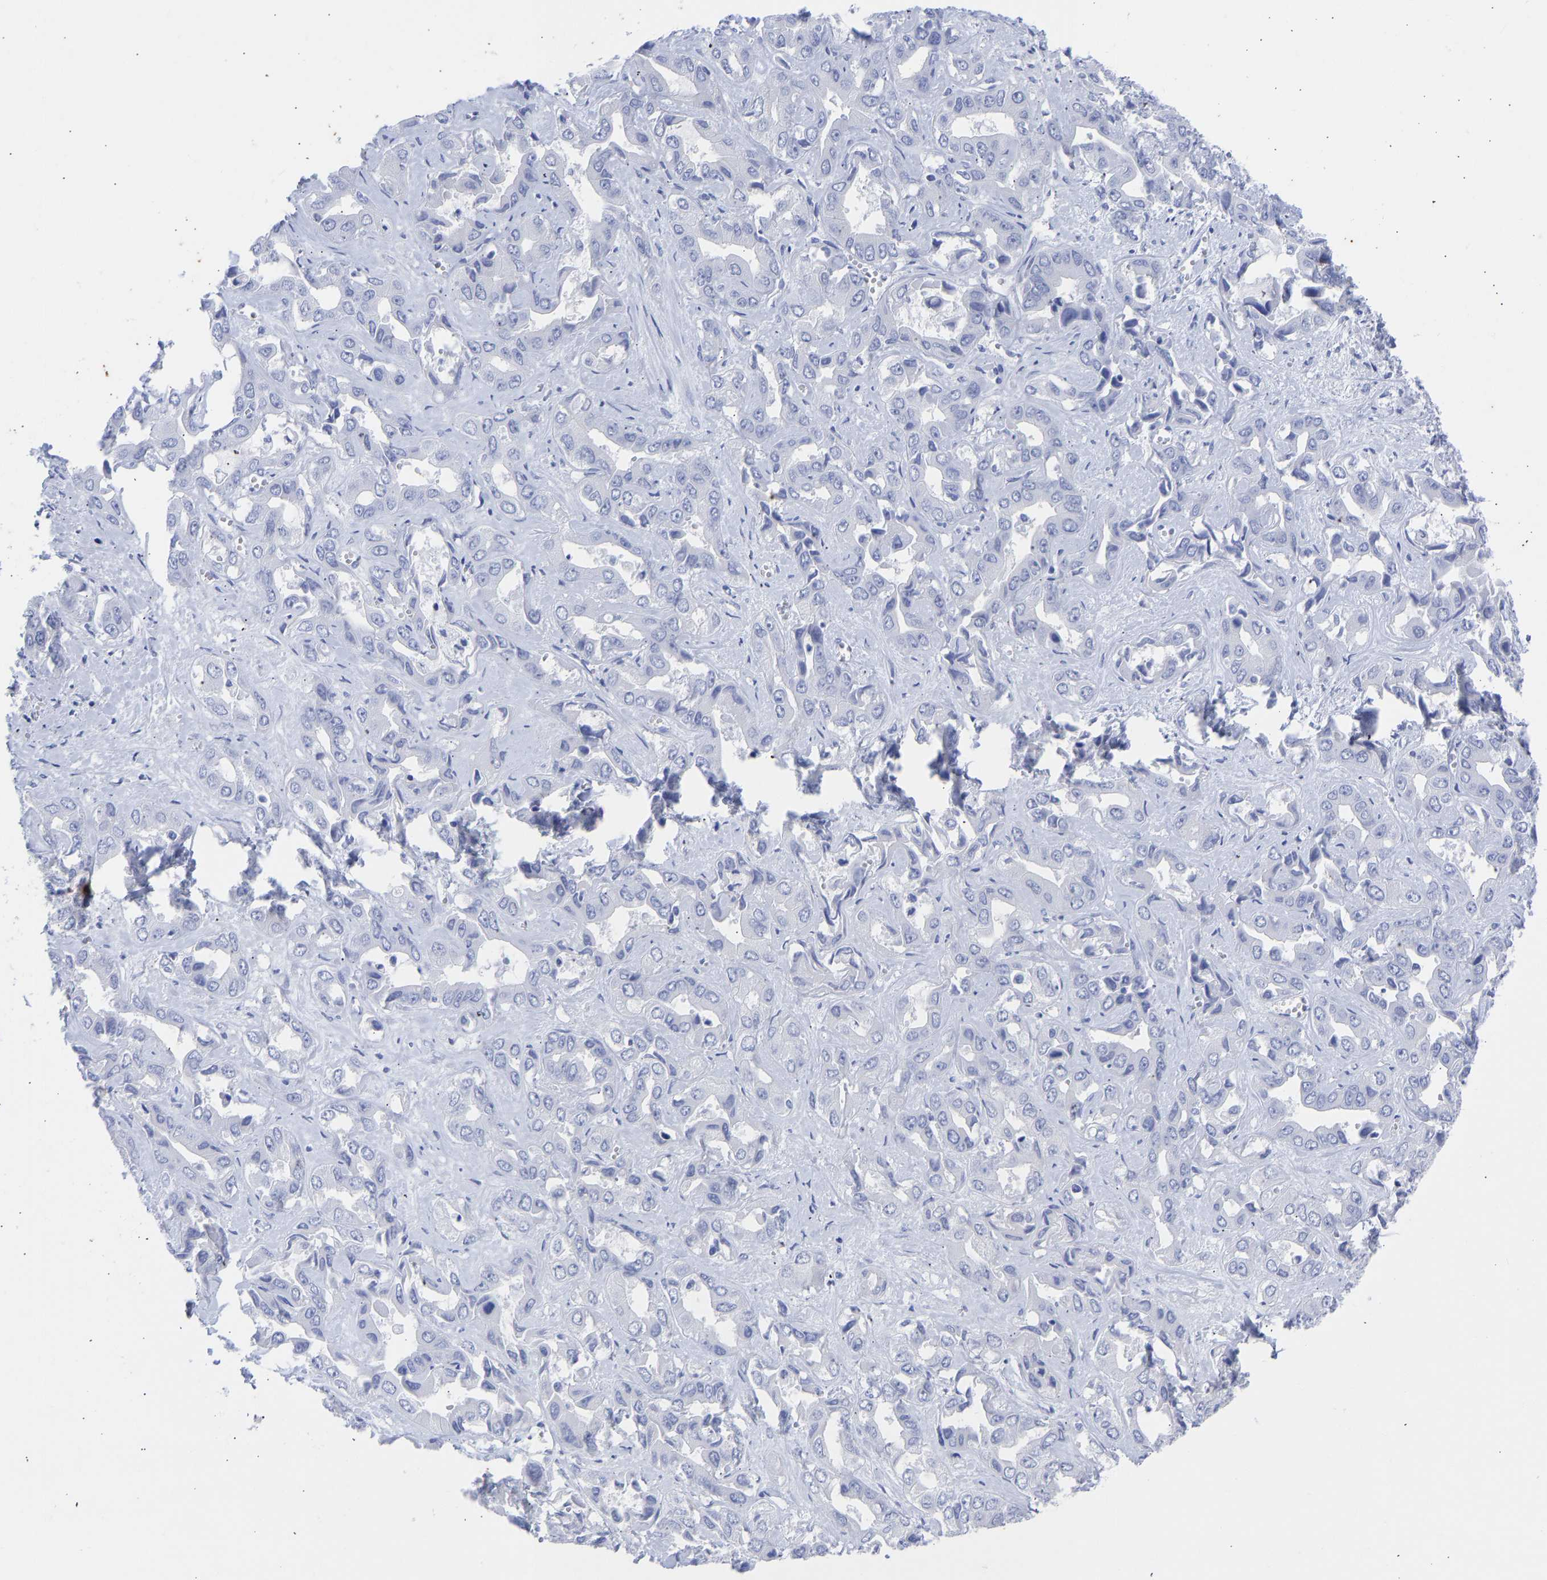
{"staining": {"intensity": "negative", "quantity": "none", "location": "none"}, "tissue": "liver cancer", "cell_type": "Tumor cells", "image_type": "cancer", "snomed": [{"axis": "morphology", "description": "Cholangiocarcinoma"}, {"axis": "topography", "description": "Liver"}], "caption": "Immunohistochemistry (IHC) of human cholangiocarcinoma (liver) displays no staining in tumor cells.", "gene": "KRT1", "patient": {"sex": "female", "age": 52}}